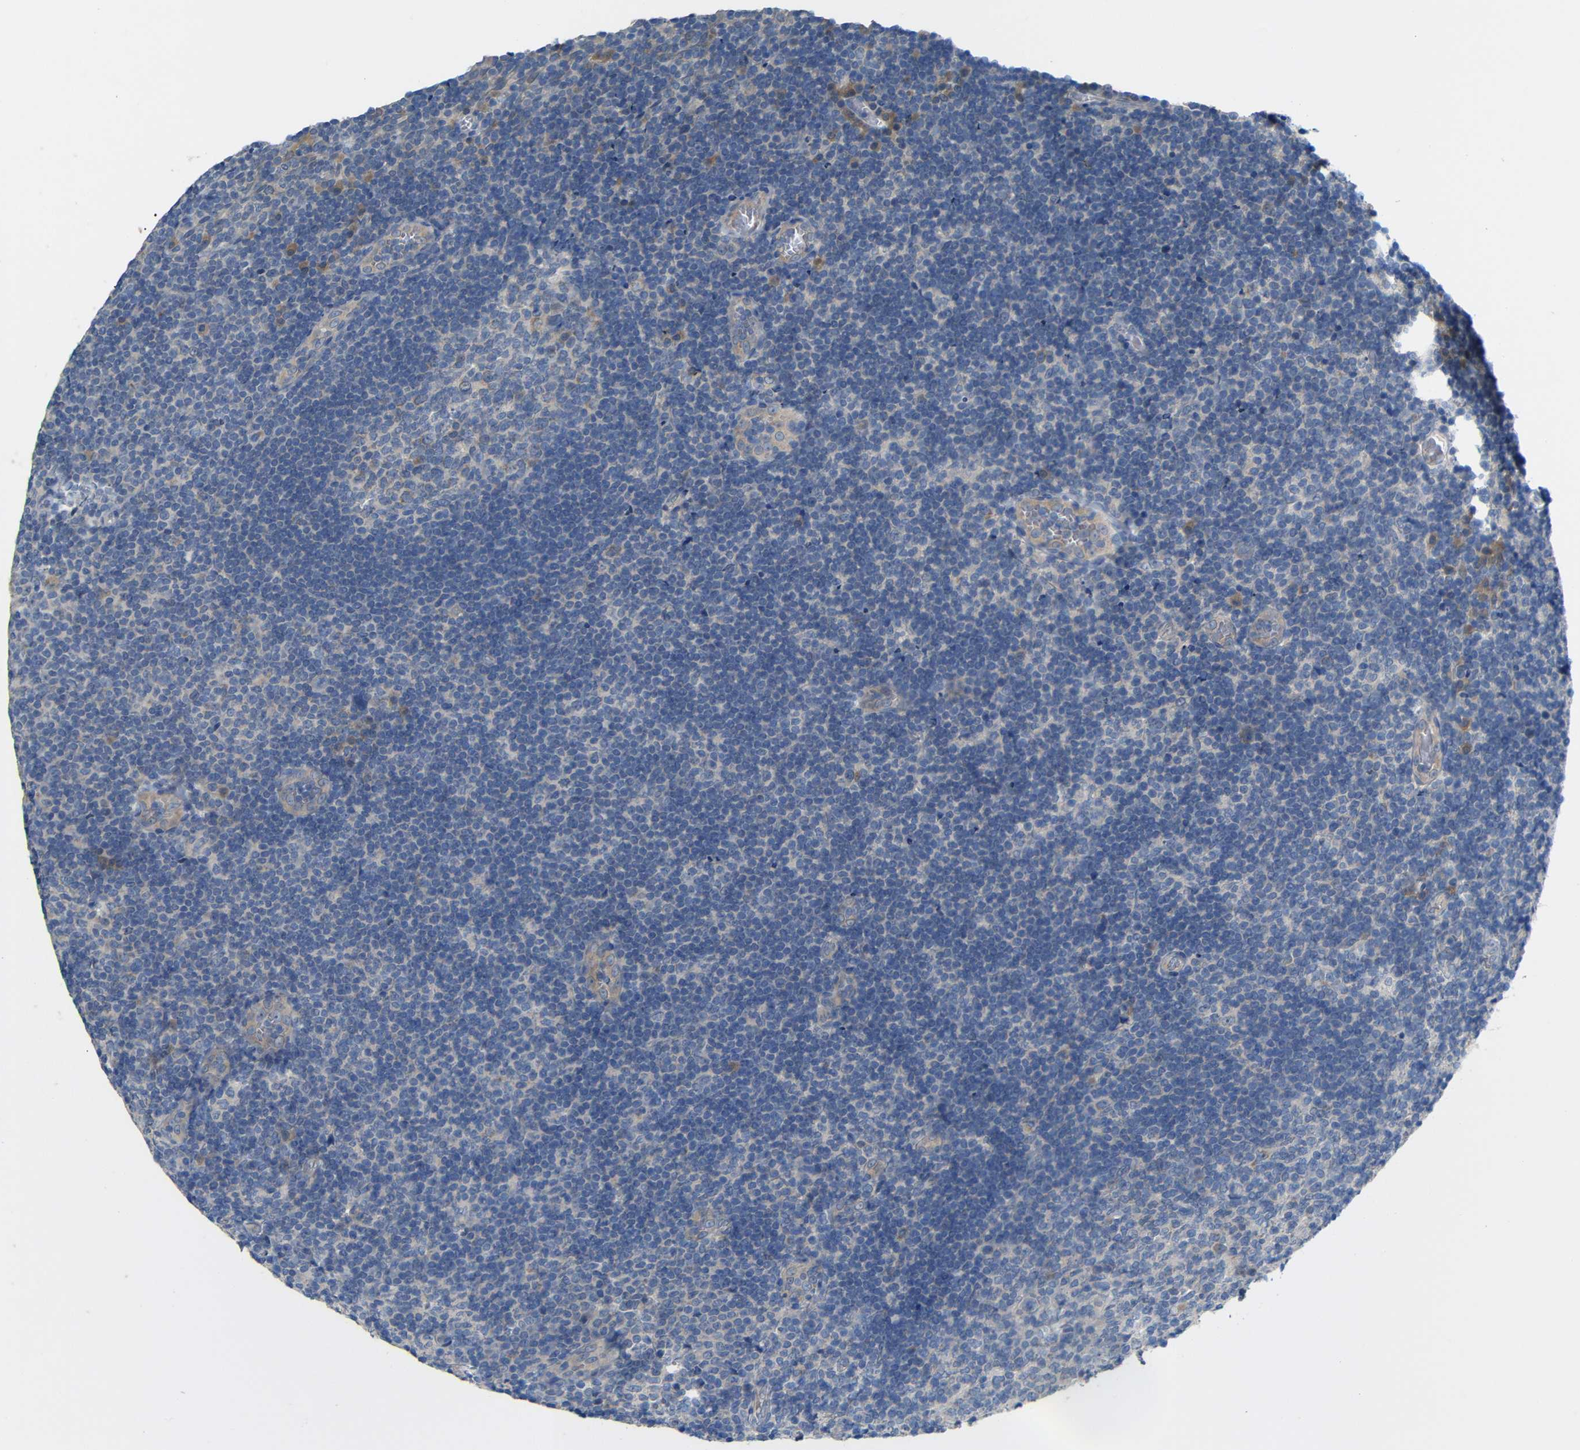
{"staining": {"intensity": "negative", "quantity": "none", "location": "none"}, "tissue": "tonsil", "cell_type": "Germinal center cells", "image_type": "normal", "snomed": [{"axis": "morphology", "description": "Normal tissue, NOS"}, {"axis": "topography", "description": "Tonsil"}], "caption": "DAB immunohistochemical staining of normal human tonsil demonstrates no significant expression in germinal center cells.", "gene": "TBC1D32", "patient": {"sex": "male", "age": 37}}